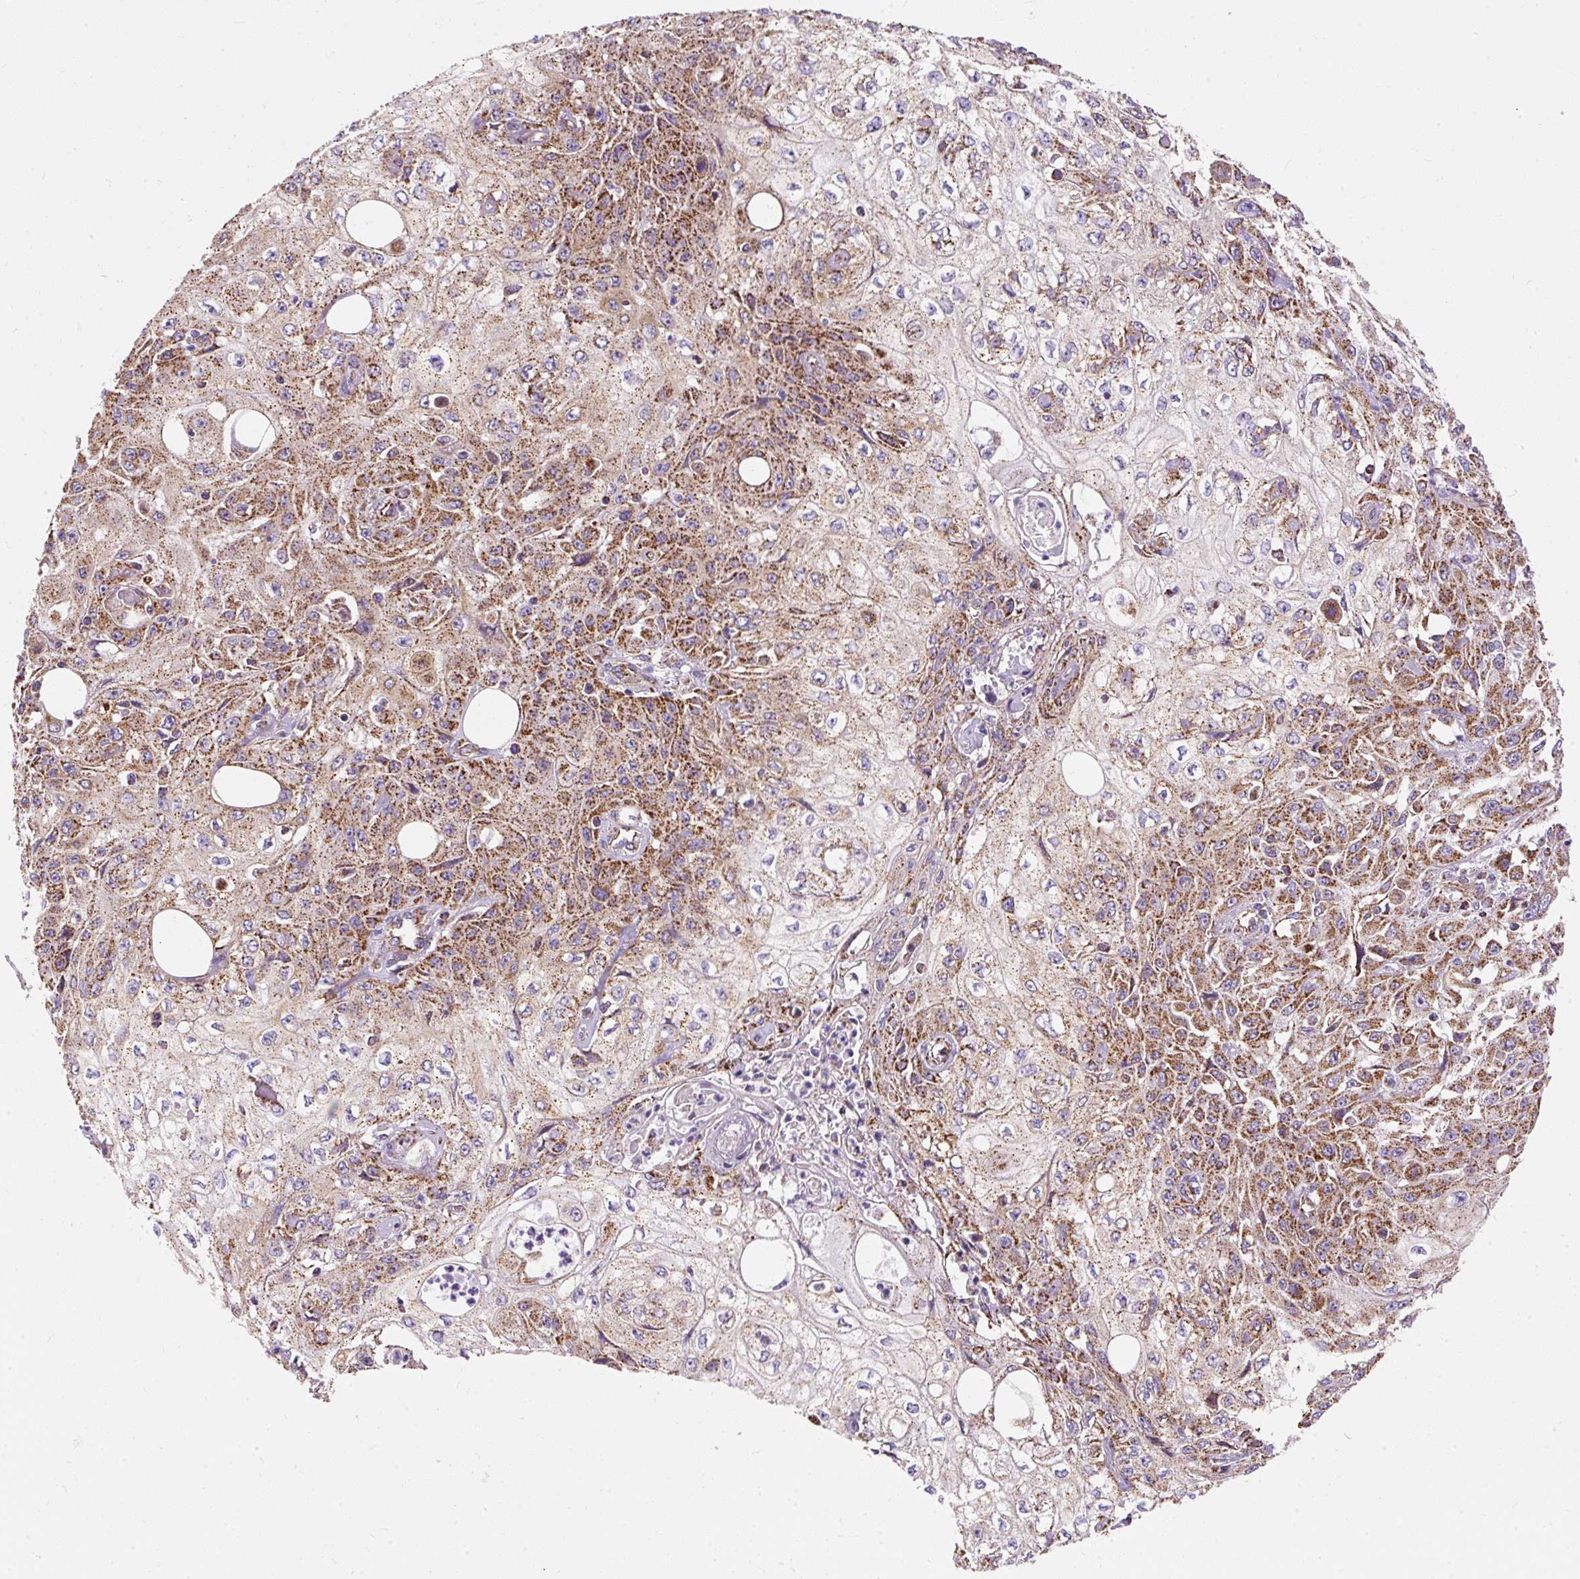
{"staining": {"intensity": "moderate", "quantity": ">75%", "location": "cytoplasmic/membranous"}, "tissue": "skin cancer", "cell_type": "Tumor cells", "image_type": "cancer", "snomed": [{"axis": "morphology", "description": "Squamous cell carcinoma, NOS"}, {"axis": "morphology", "description": "Squamous cell carcinoma, metastatic, NOS"}, {"axis": "topography", "description": "Skin"}, {"axis": "topography", "description": "Lymph node"}], "caption": "Immunohistochemical staining of human skin cancer shows medium levels of moderate cytoplasmic/membranous protein expression in about >75% of tumor cells.", "gene": "CEP290", "patient": {"sex": "male", "age": 75}}